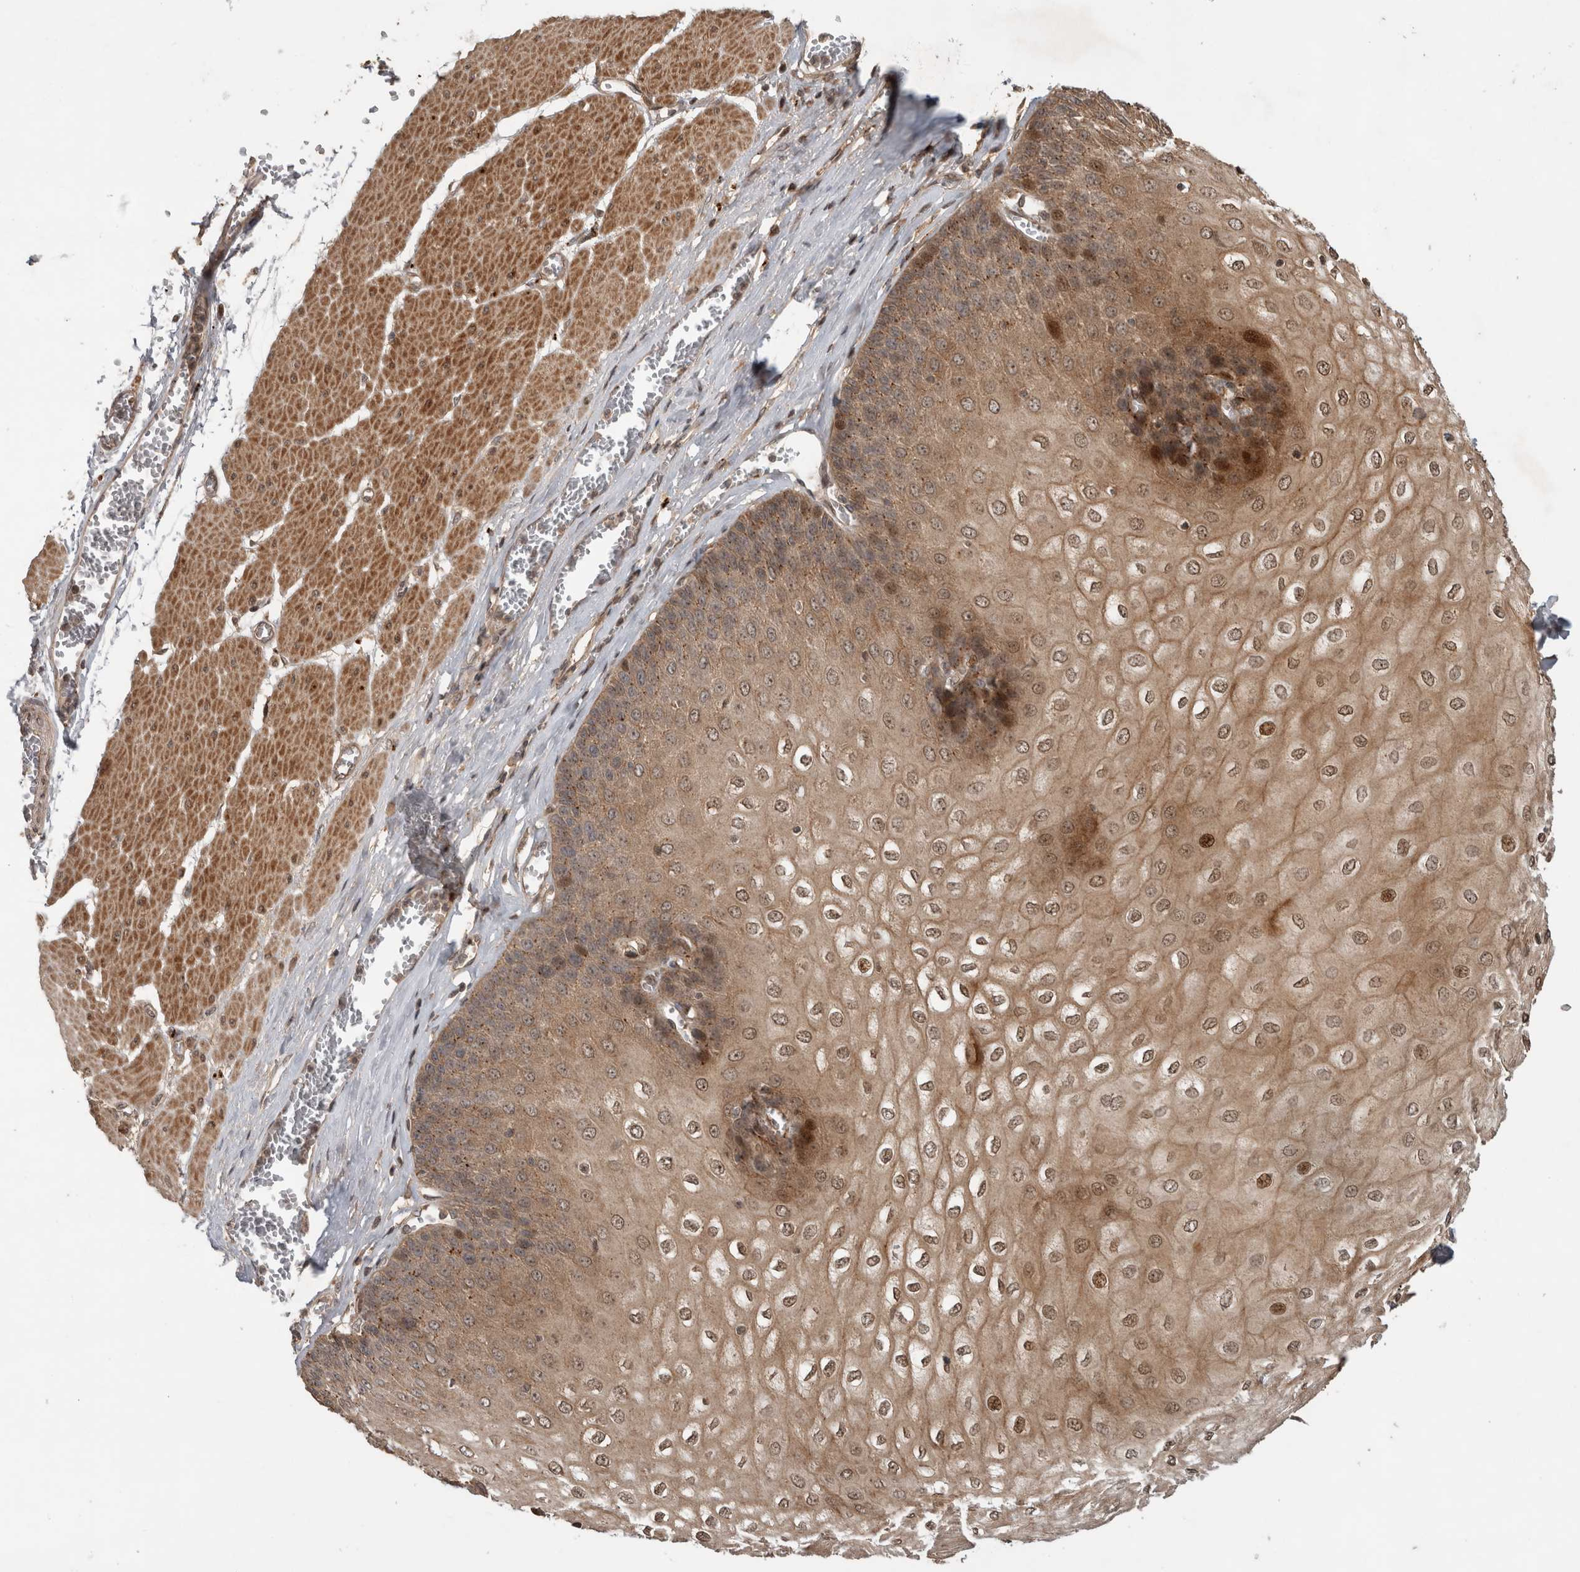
{"staining": {"intensity": "strong", "quantity": ">75%", "location": "cytoplasmic/membranous,nuclear"}, "tissue": "esophagus", "cell_type": "Squamous epithelial cells", "image_type": "normal", "snomed": [{"axis": "morphology", "description": "Normal tissue, NOS"}, {"axis": "topography", "description": "Esophagus"}], "caption": "This histopathology image exhibits IHC staining of benign human esophagus, with high strong cytoplasmic/membranous,nuclear staining in approximately >75% of squamous epithelial cells.", "gene": "PITPNC1", "patient": {"sex": "male", "age": 60}}